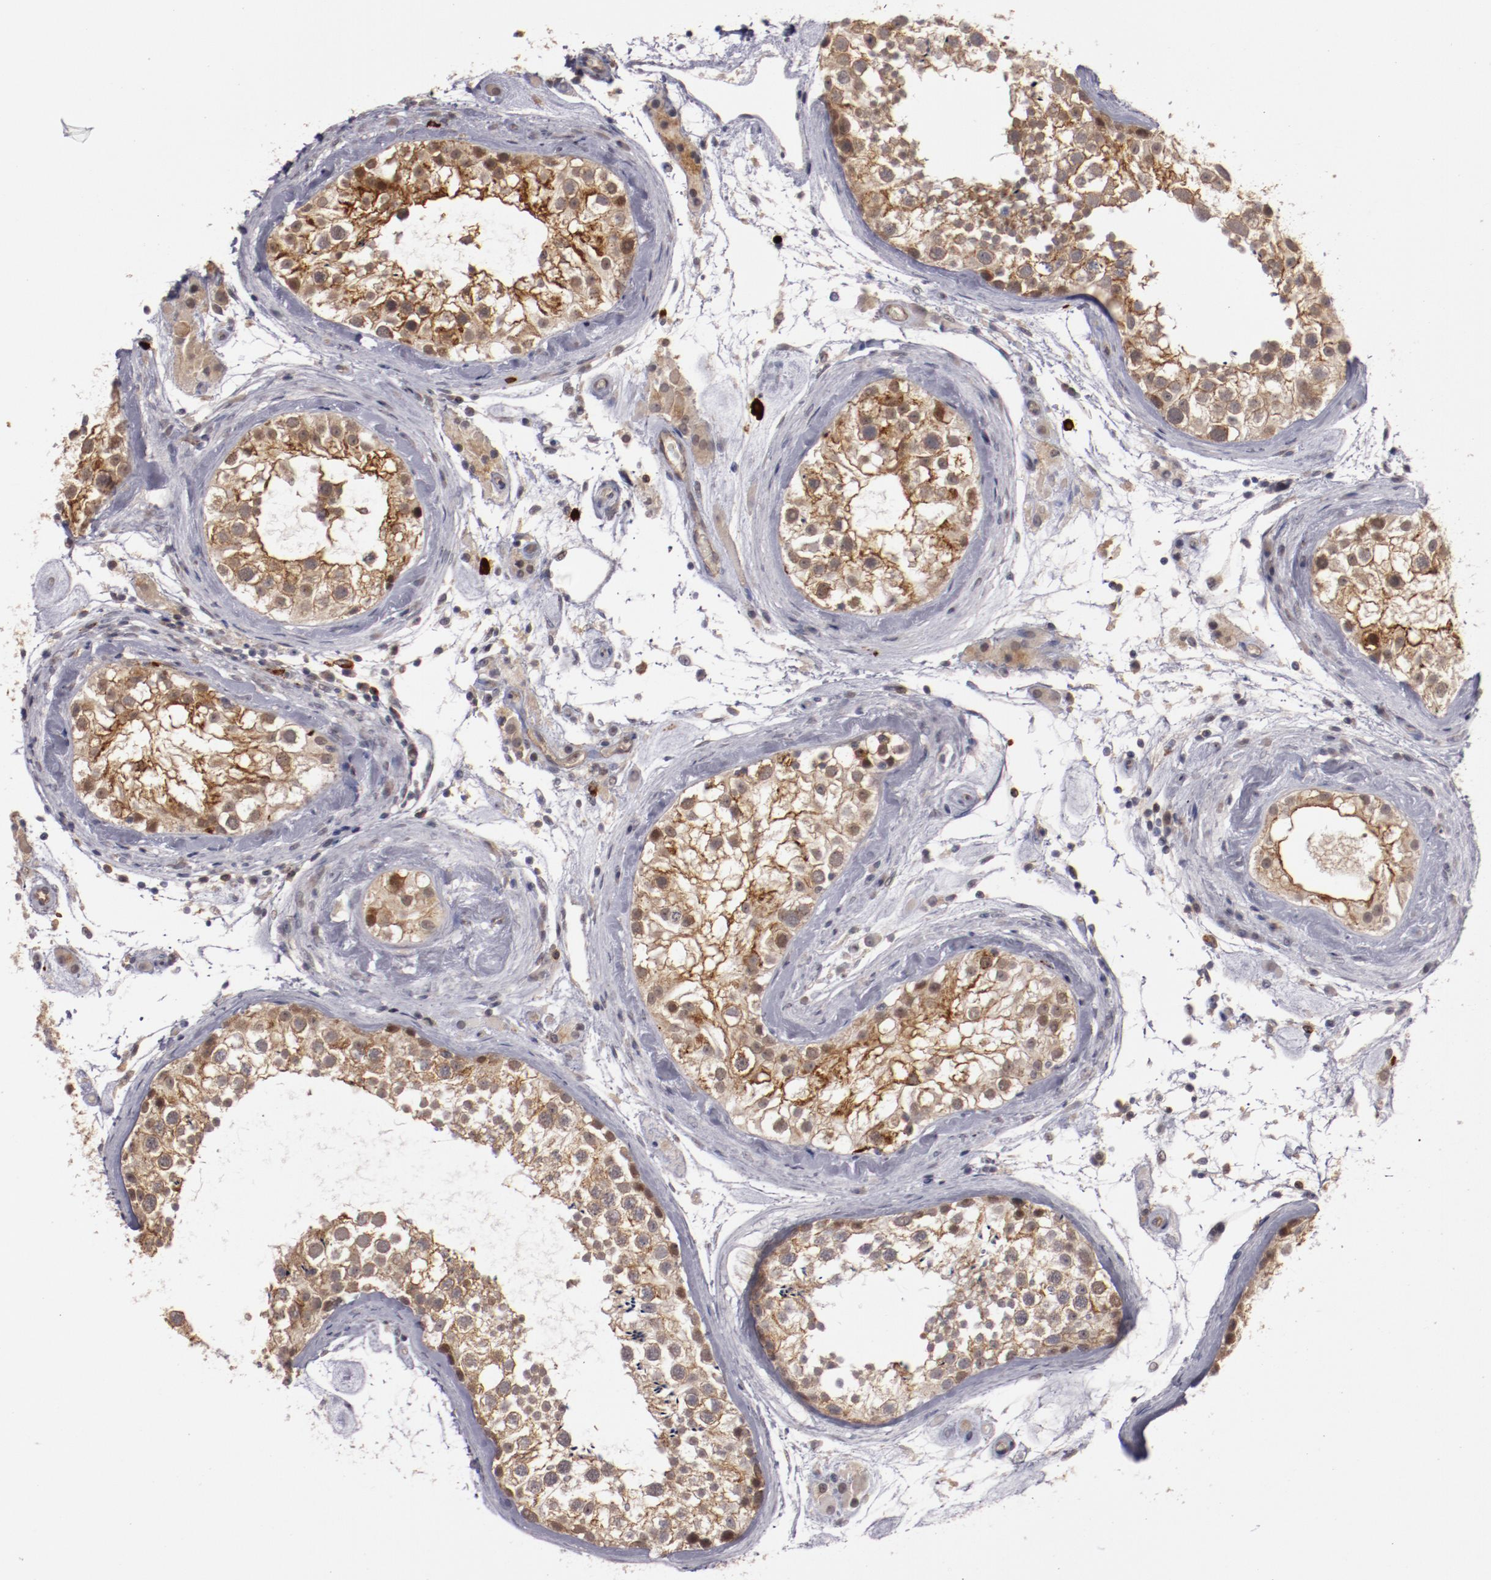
{"staining": {"intensity": "moderate", "quantity": ">75%", "location": "cytoplasmic/membranous"}, "tissue": "testis", "cell_type": "Cells in seminiferous ducts", "image_type": "normal", "snomed": [{"axis": "morphology", "description": "Normal tissue, NOS"}, {"axis": "topography", "description": "Testis"}], "caption": "Protein expression analysis of normal human testis reveals moderate cytoplasmic/membranous expression in approximately >75% of cells in seminiferous ducts. (DAB = brown stain, brightfield microscopy at high magnification).", "gene": "STX3", "patient": {"sex": "male", "age": 46}}